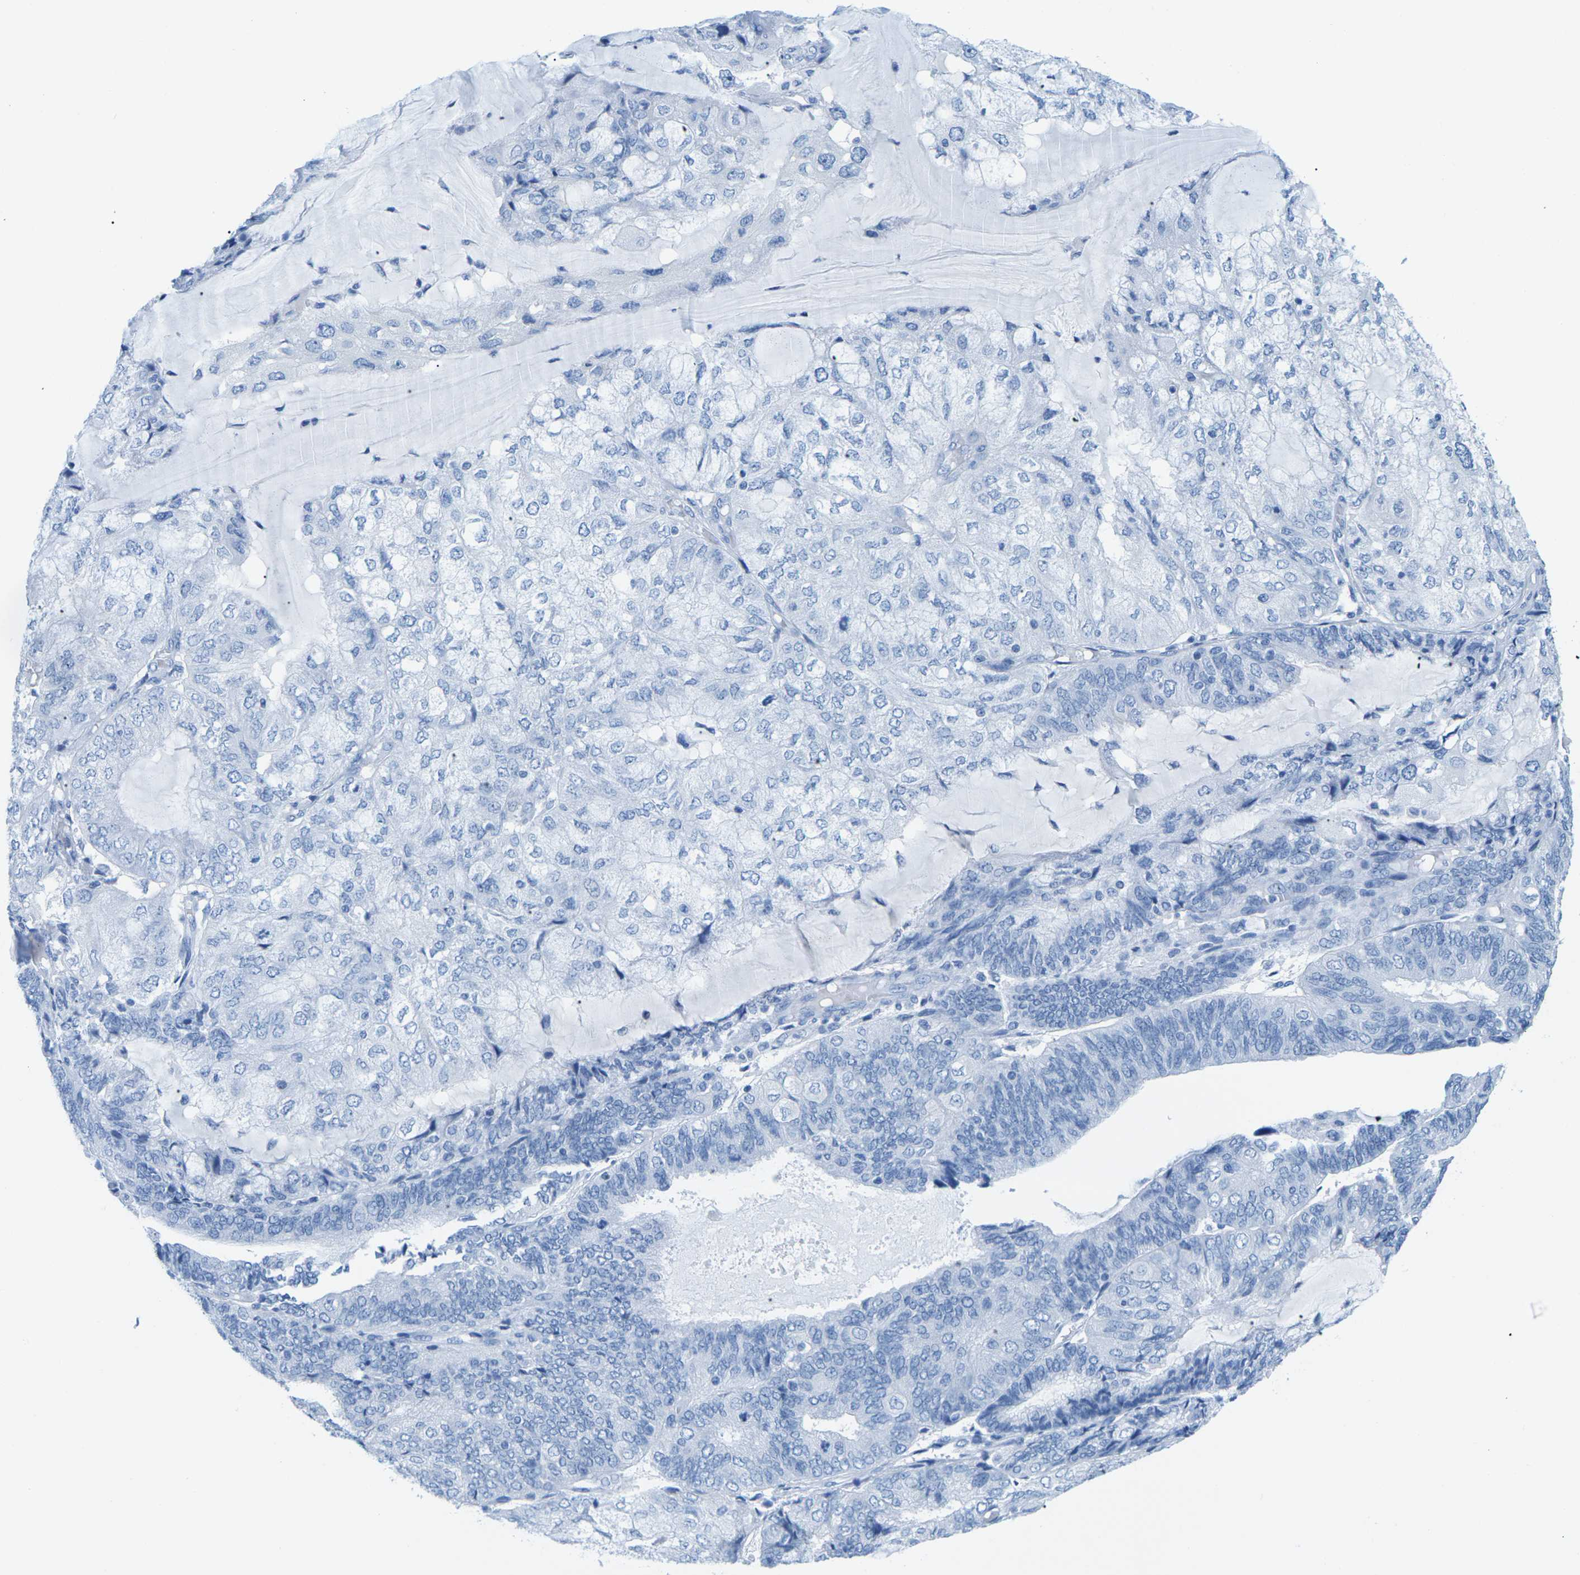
{"staining": {"intensity": "negative", "quantity": "none", "location": "none"}, "tissue": "endometrial cancer", "cell_type": "Tumor cells", "image_type": "cancer", "snomed": [{"axis": "morphology", "description": "Adenocarcinoma, NOS"}, {"axis": "topography", "description": "Endometrium"}], "caption": "A histopathology image of endometrial cancer stained for a protein displays no brown staining in tumor cells.", "gene": "SLC12A1", "patient": {"sex": "female", "age": 81}}